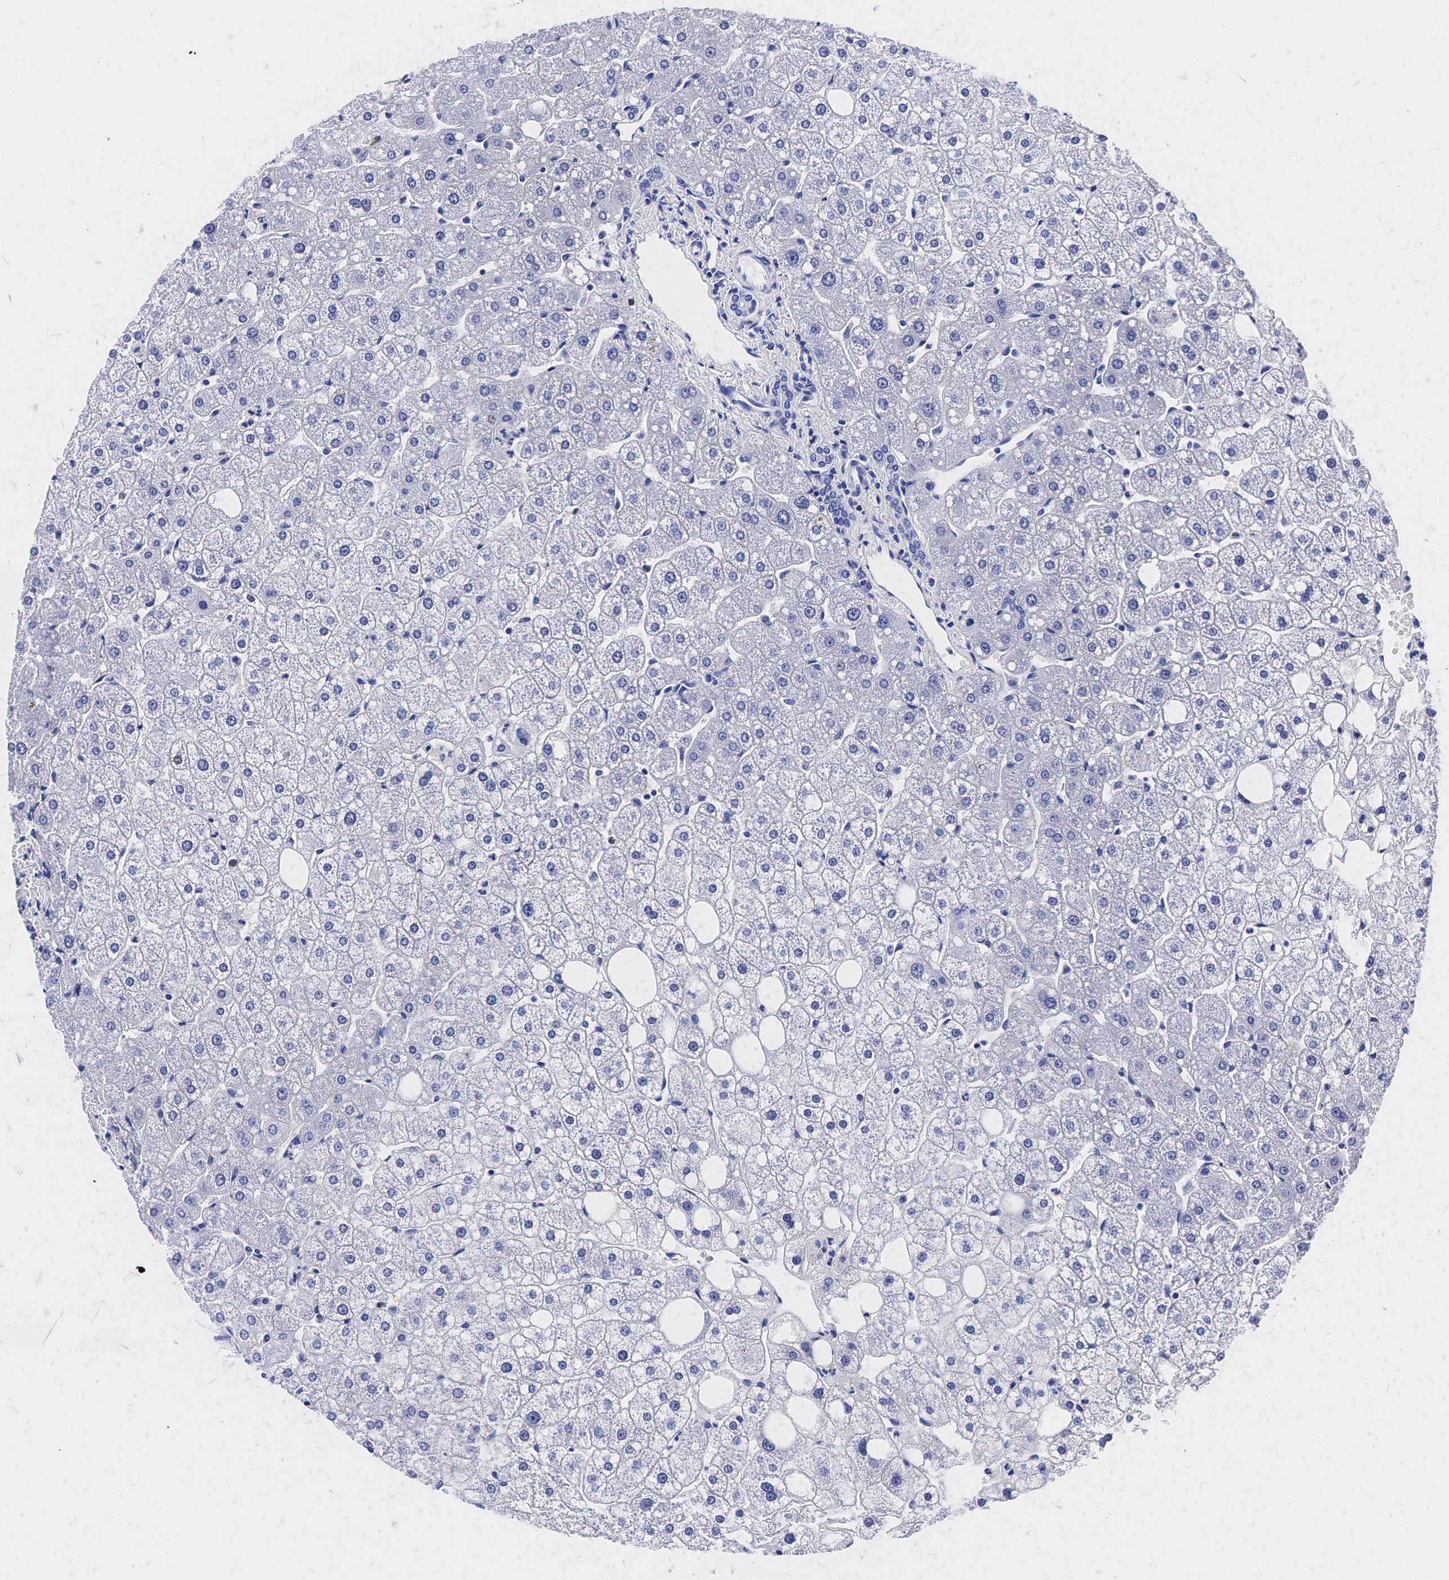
{"staining": {"intensity": "negative", "quantity": "none", "location": "none"}, "tissue": "liver", "cell_type": "Cholangiocytes", "image_type": "normal", "snomed": [{"axis": "morphology", "description": "Normal tissue, NOS"}, {"axis": "topography", "description": "Liver"}], "caption": "An IHC histopathology image of benign liver is shown. There is no staining in cholangiocytes of liver.", "gene": "KLK3", "patient": {"sex": "male", "age": 35}}